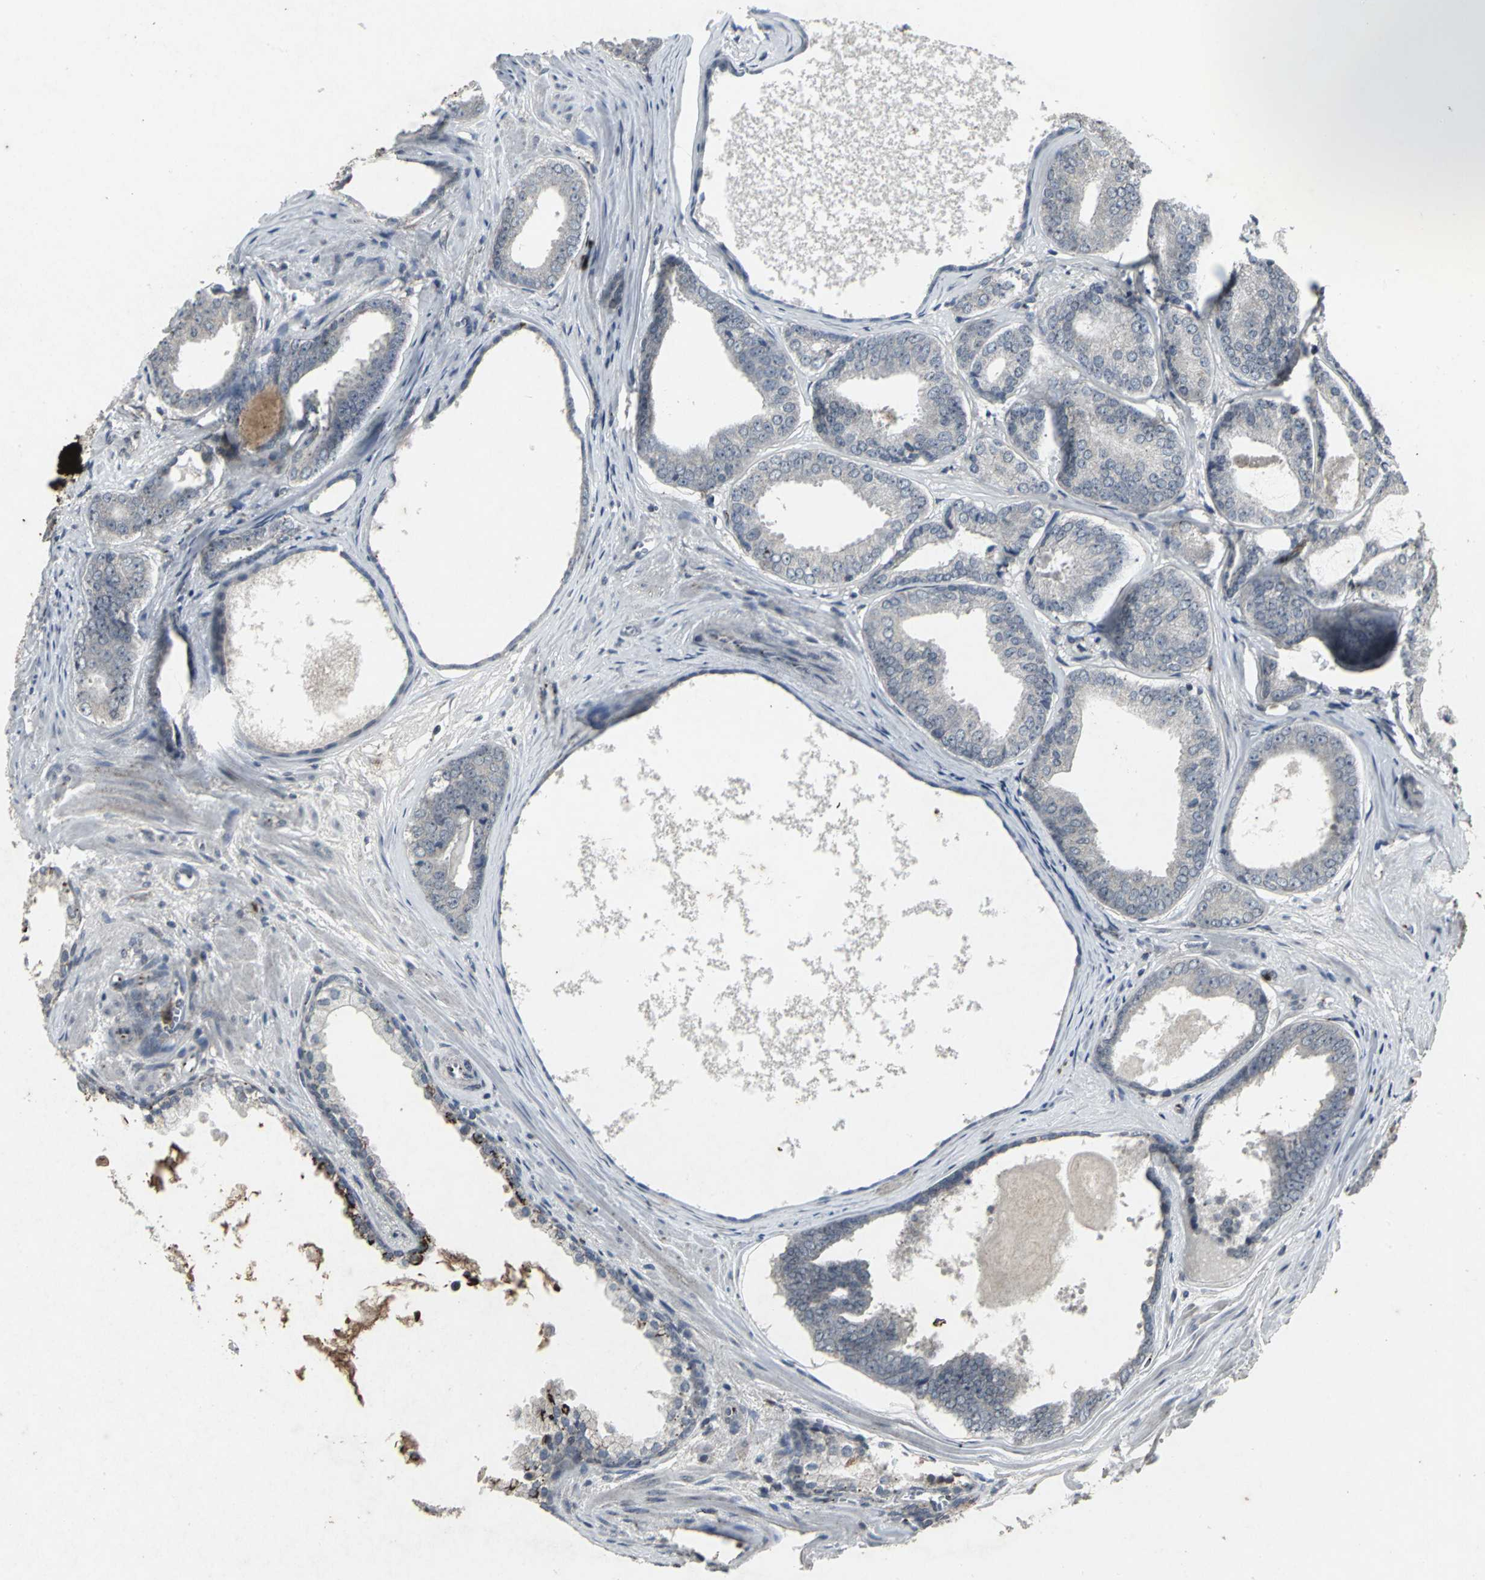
{"staining": {"intensity": "negative", "quantity": "none", "location": "none"}, "tissue": "prostate cancer", "cell_type": "Tumor cells", "image_type": "cancer", "snomed": [{"axis": "morphology", "description": "Adenocarcinoma, Medium grade"}, {"axis": "topography", "description": "Prostate"}], "caption": "Protein analysis of adenocarcinoma (medium-grade) (prostate) demonstrates no significant positivity in tumor cells.", "gene": "BMP4", "patient": {"sex": "male", "age": 79}}